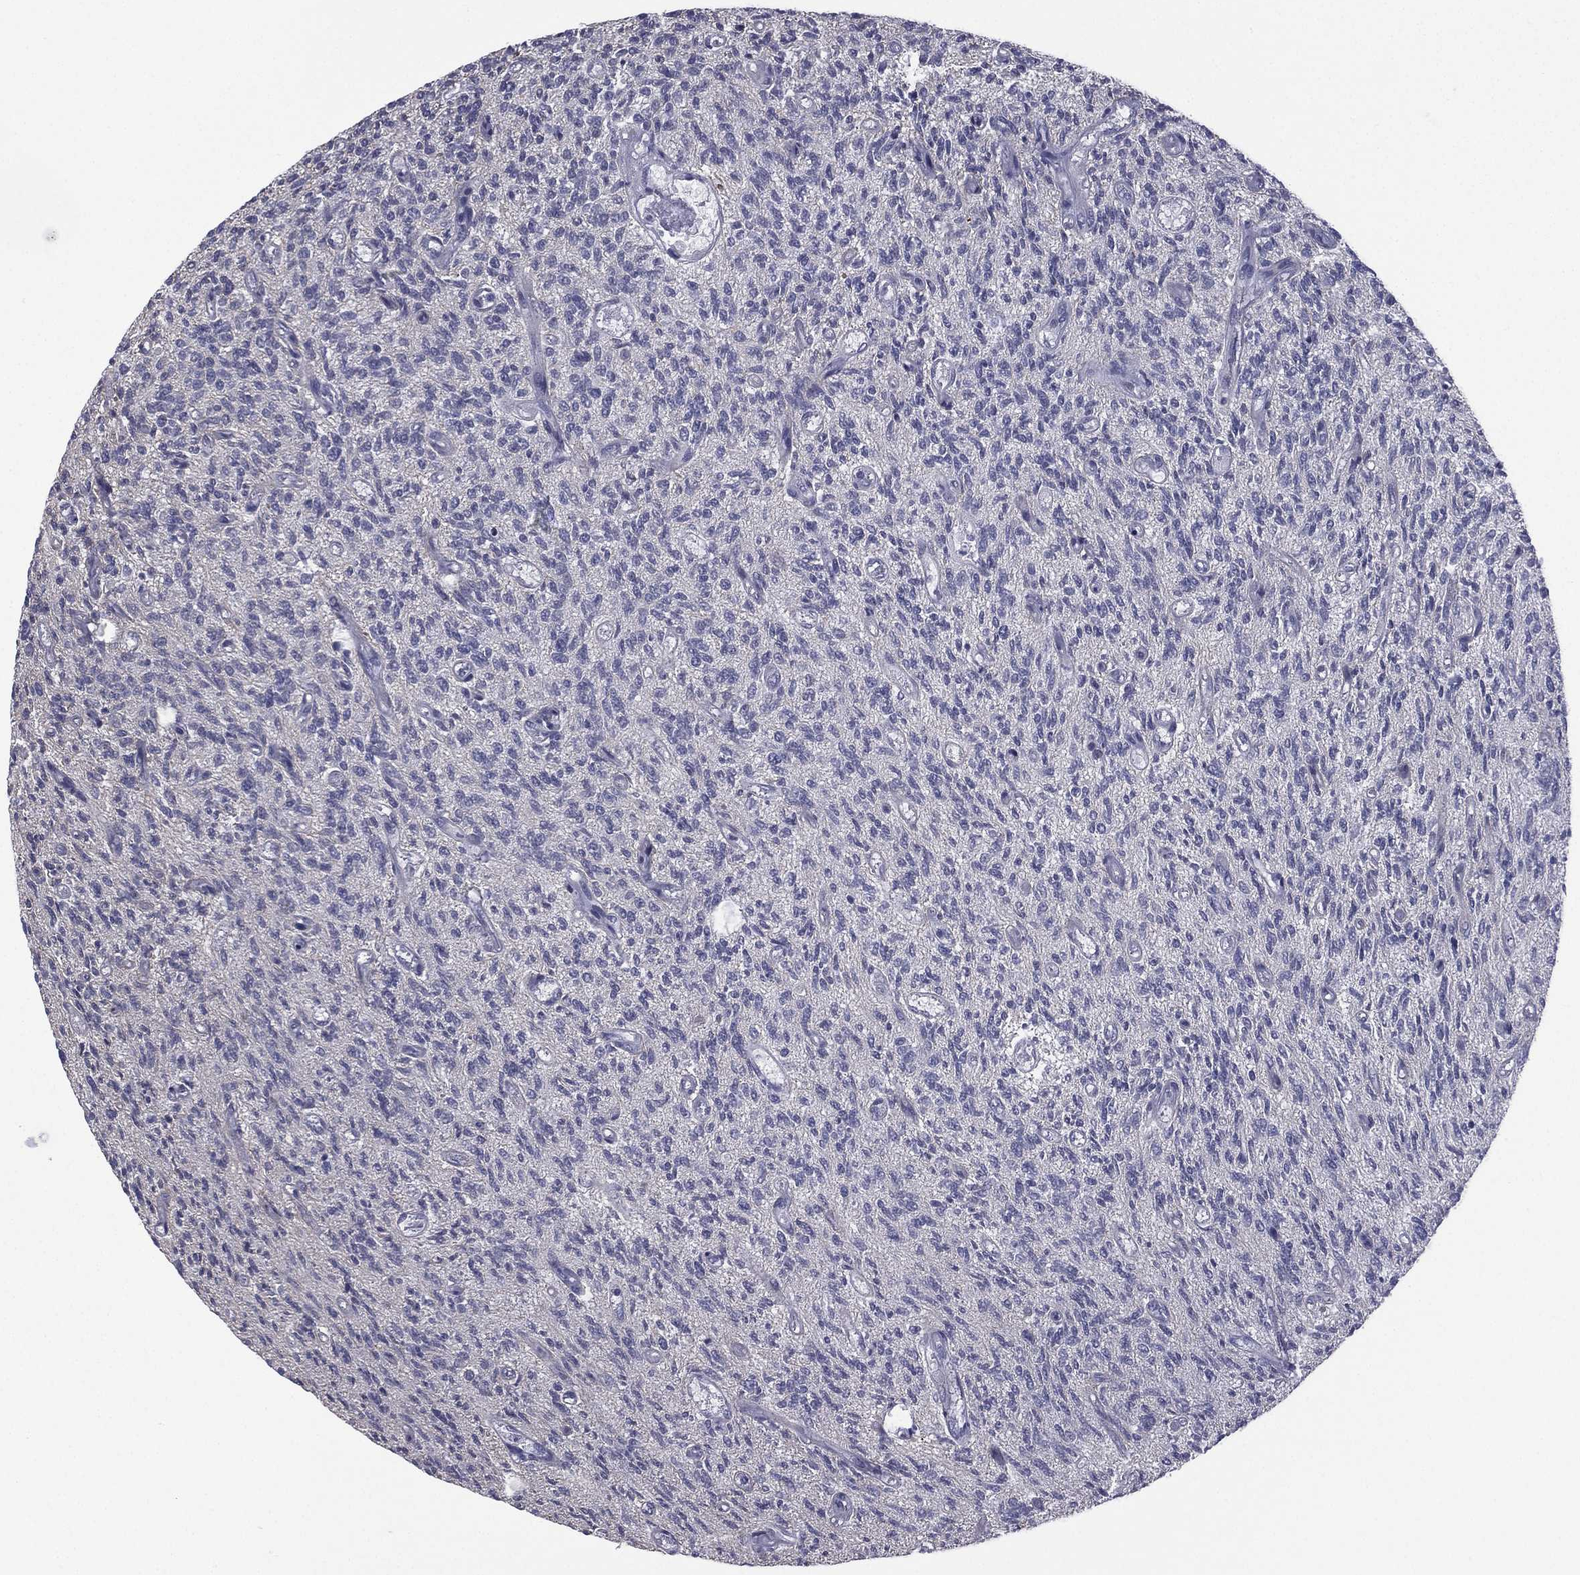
{"staining": {"intensity": "negative", "quantity": "none", "location": "none"}, "tissue": "glioma", "cell_type": "Tumor cells", "image_type": "cancer", "snomed": [{"axis": "morphology", "description": "Glioma, malignant, High grade"}, {"axis": "topography", "description": "Brain"}], "caption": "This is an IHC histopathology image of human glioma. There is no positivity in tumor cells.", "gene": "ACTRT2", "patient": {"sex": "male", "age": 64}}